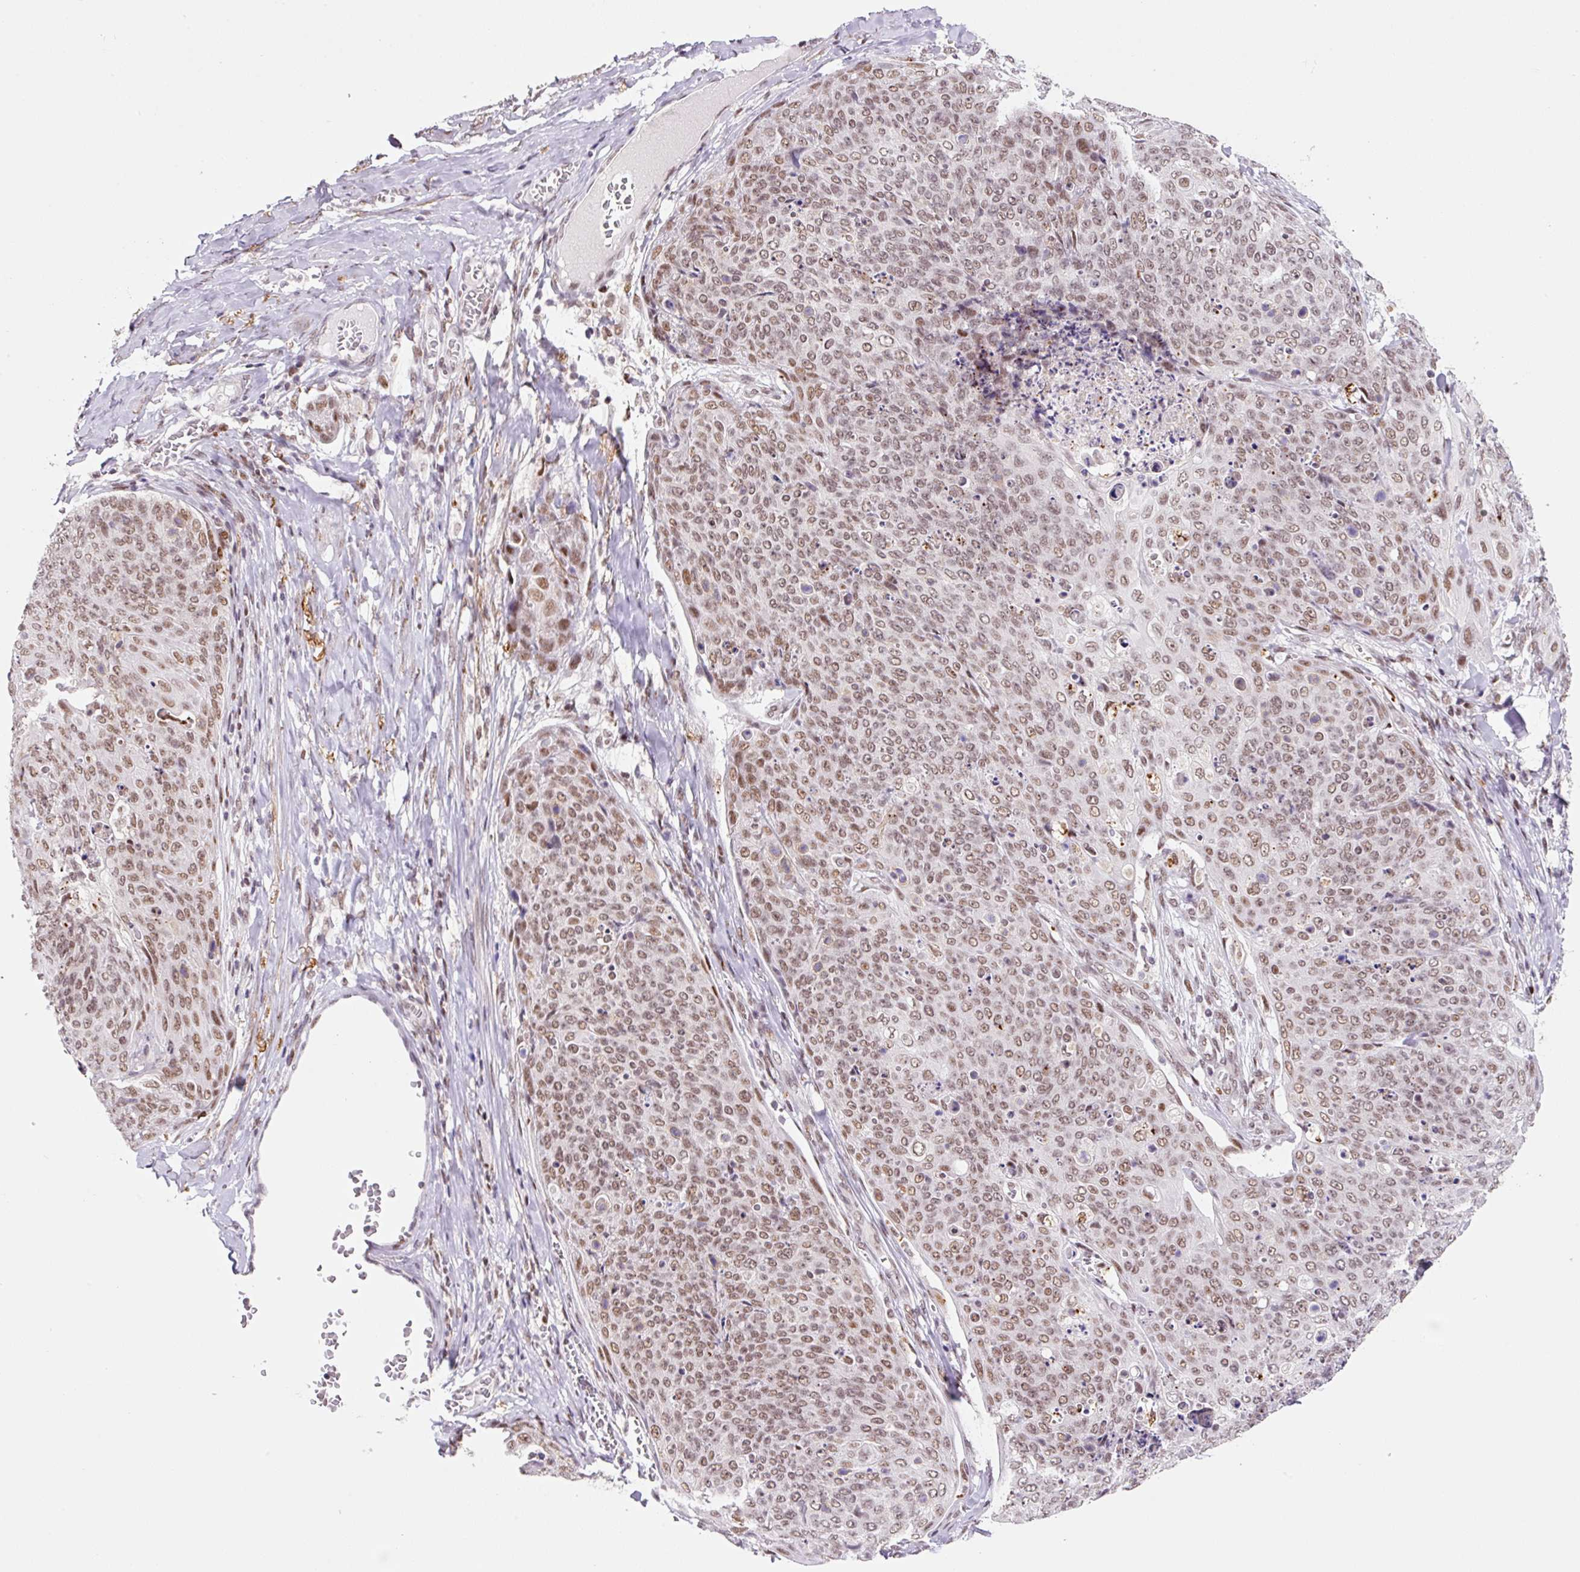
{"staining": {"intensity": "moderate", "quantity": ">75%", "location": "nuclear"}, "tissue": "skin cancer", "cell_type": "Tumor cells", "image_type": "cancer", "snomed": [{"axis": "morphology", "description": "Squamous cell carcinoma, NOS"}, {"axis": "topography", "description": "Skin"}, {"axis": "topography", "description": "Vulva"}], "caption": "Tumor cells demonstrate medium levels of moderate nuclear expression in about >75% of cells in skin squamous cell carcinoma.", "gene": "CCNL2", "patient": {"sex": "female", "age": 85}}